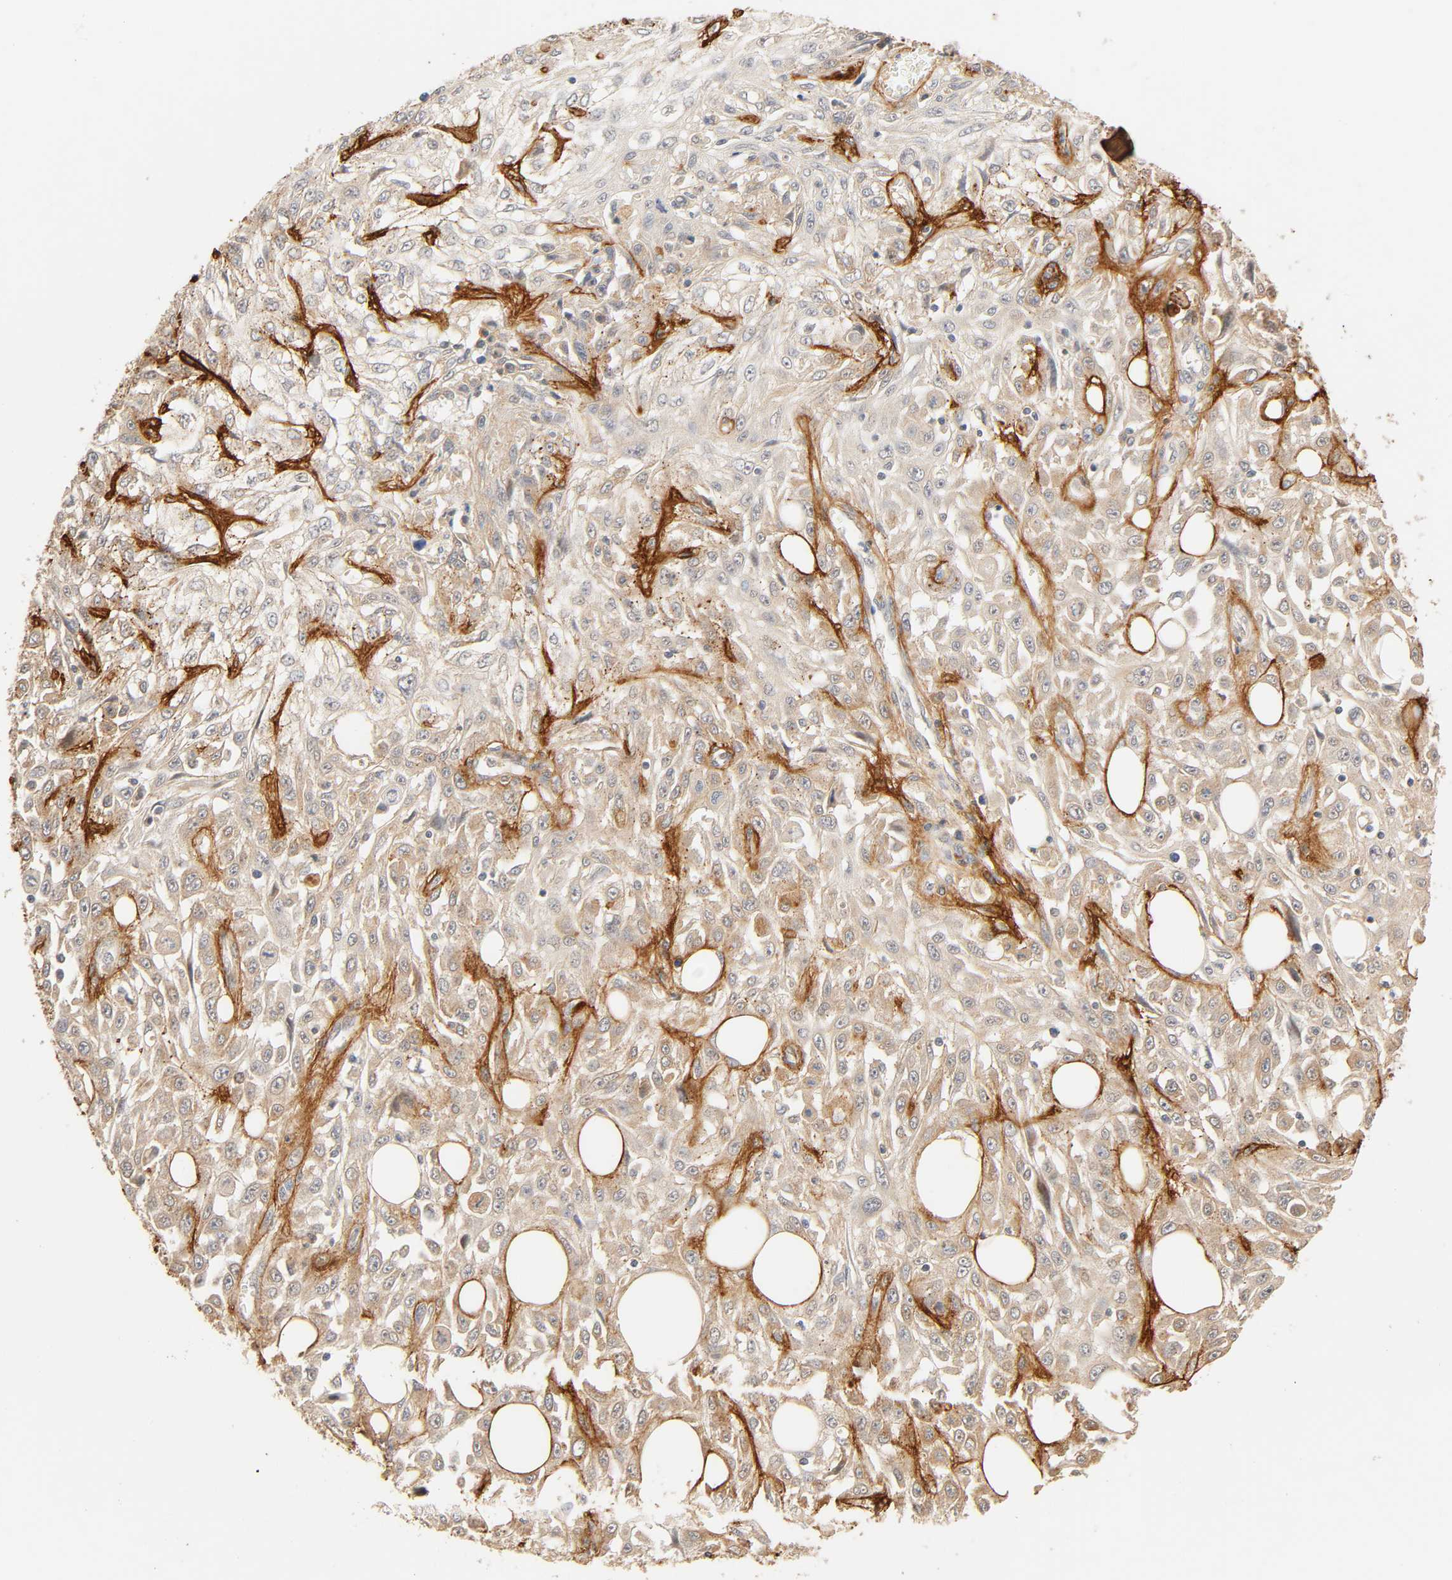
{"staining": {"intensity": "weak", "quantity": ">75%", "location": "cytoplasmic/membranous"}, "tissue": "skin cancer", "cell_type": "Tumor cells", "image_type": "cancer", "snomed": [{"axis": "morphology", "description": "Squamous cell carcinoma, NOS"}, {"axis": "topography", "description": "Skin"}], "caption": "The image displays staining of squamous cell carcinoma (skin), revealing weak cytoplasmic/membranous protein staining (brown color) within tumor cells.", "gene": "CACNA1G", "patient": {"sex": "male", "age": 75}}